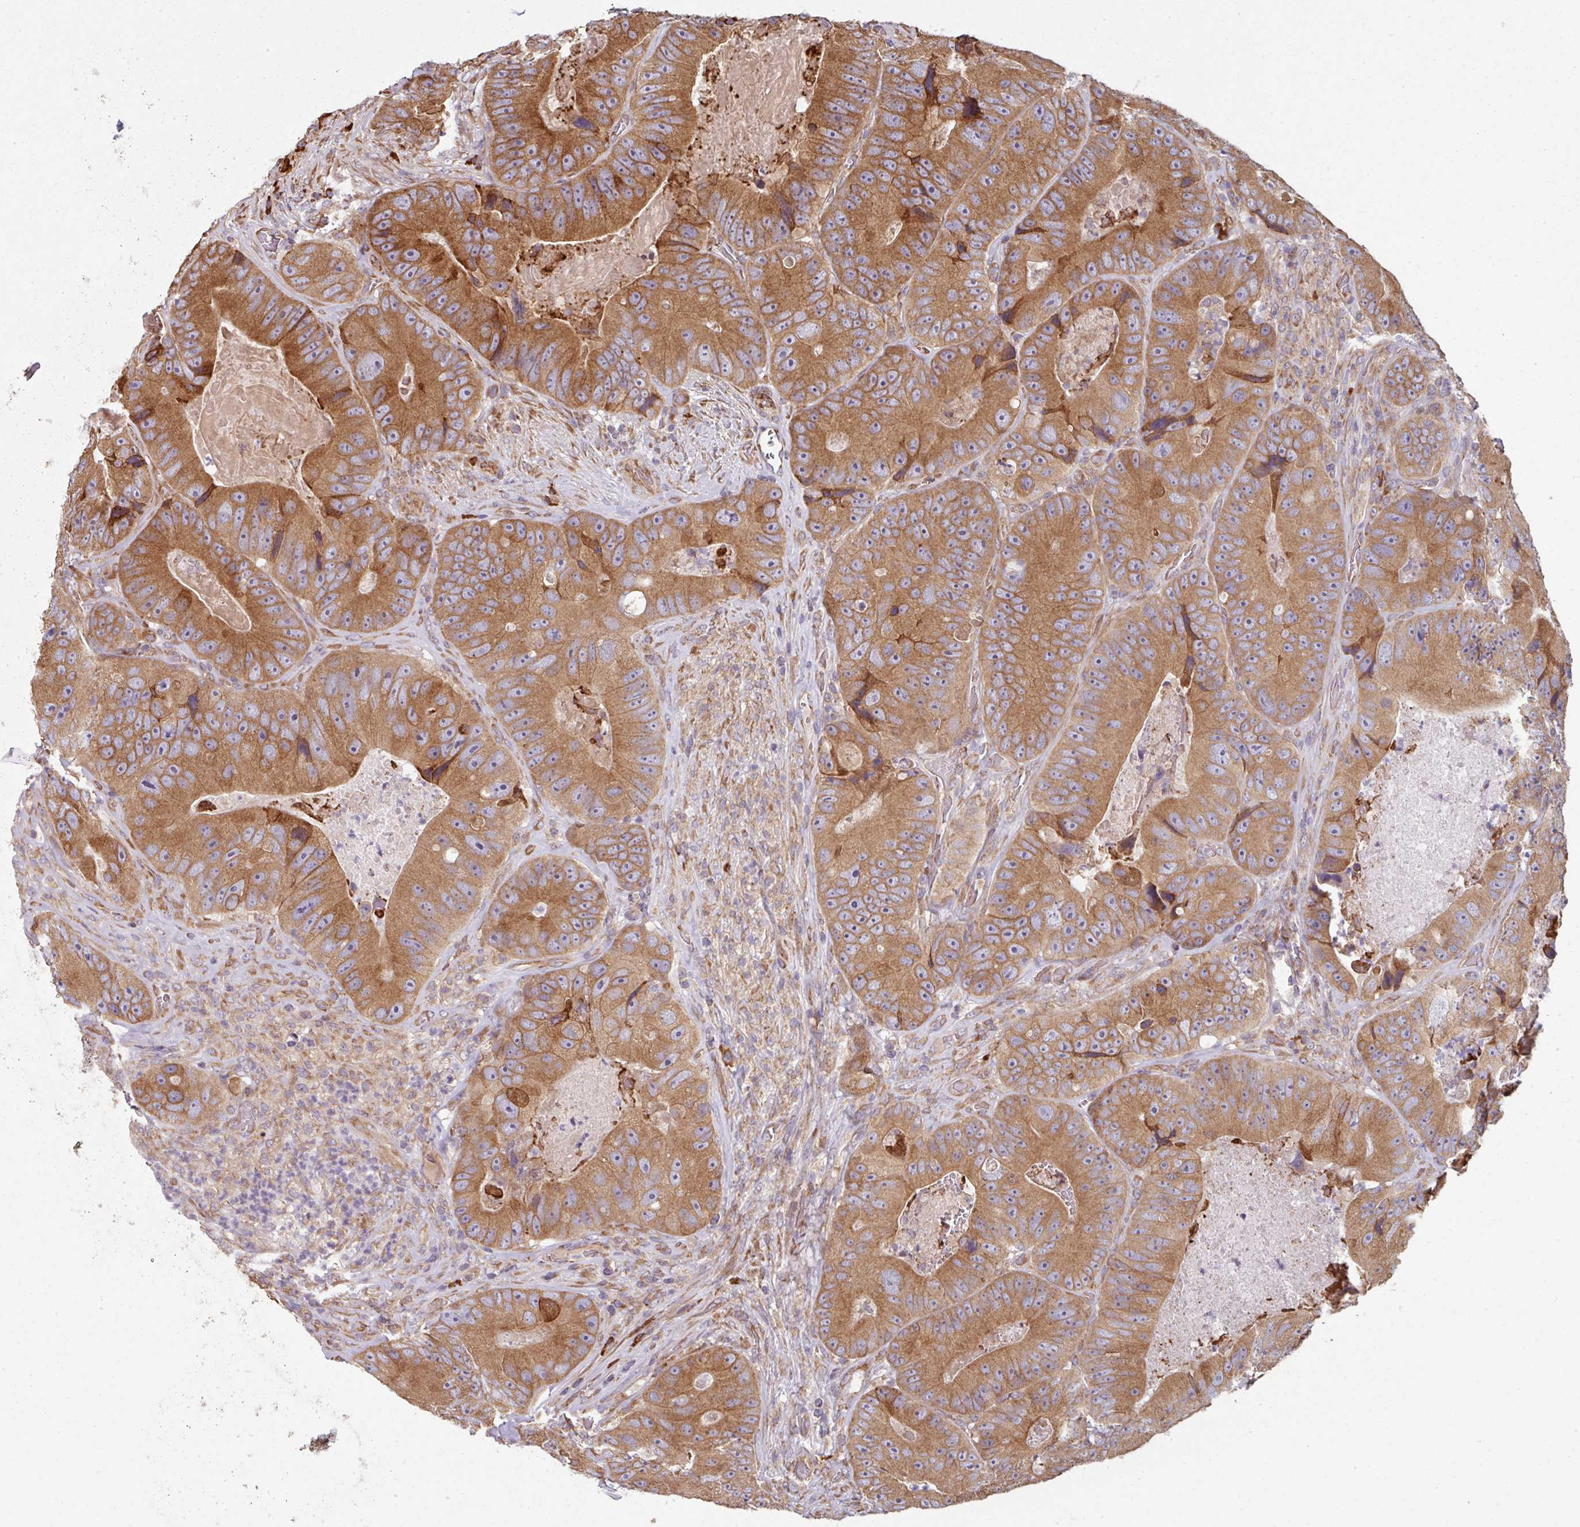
{"staining": {"intensity": "strong", "quantity": ">75%", "location": "cytoplasmic/membranous"}, "tissue": "colorectal cancer", "cell_type": "Tumor cells", "image_type": "cancer", "snomed": [{"axis": "morphology", "description": "Adenocarcinoma, NOS"}, {"axis": "topography", "description": "Colon"}], "caption": "This micrograph reveals immunohistochemistry (IHC) staining of human colorectal cancer (adenocarcinoma), with high strong cytoplasmic/membranous expression in about >75% of tumor cells.", "gene": "FAT4", "patient": {"sex": "female", "age": 86}}